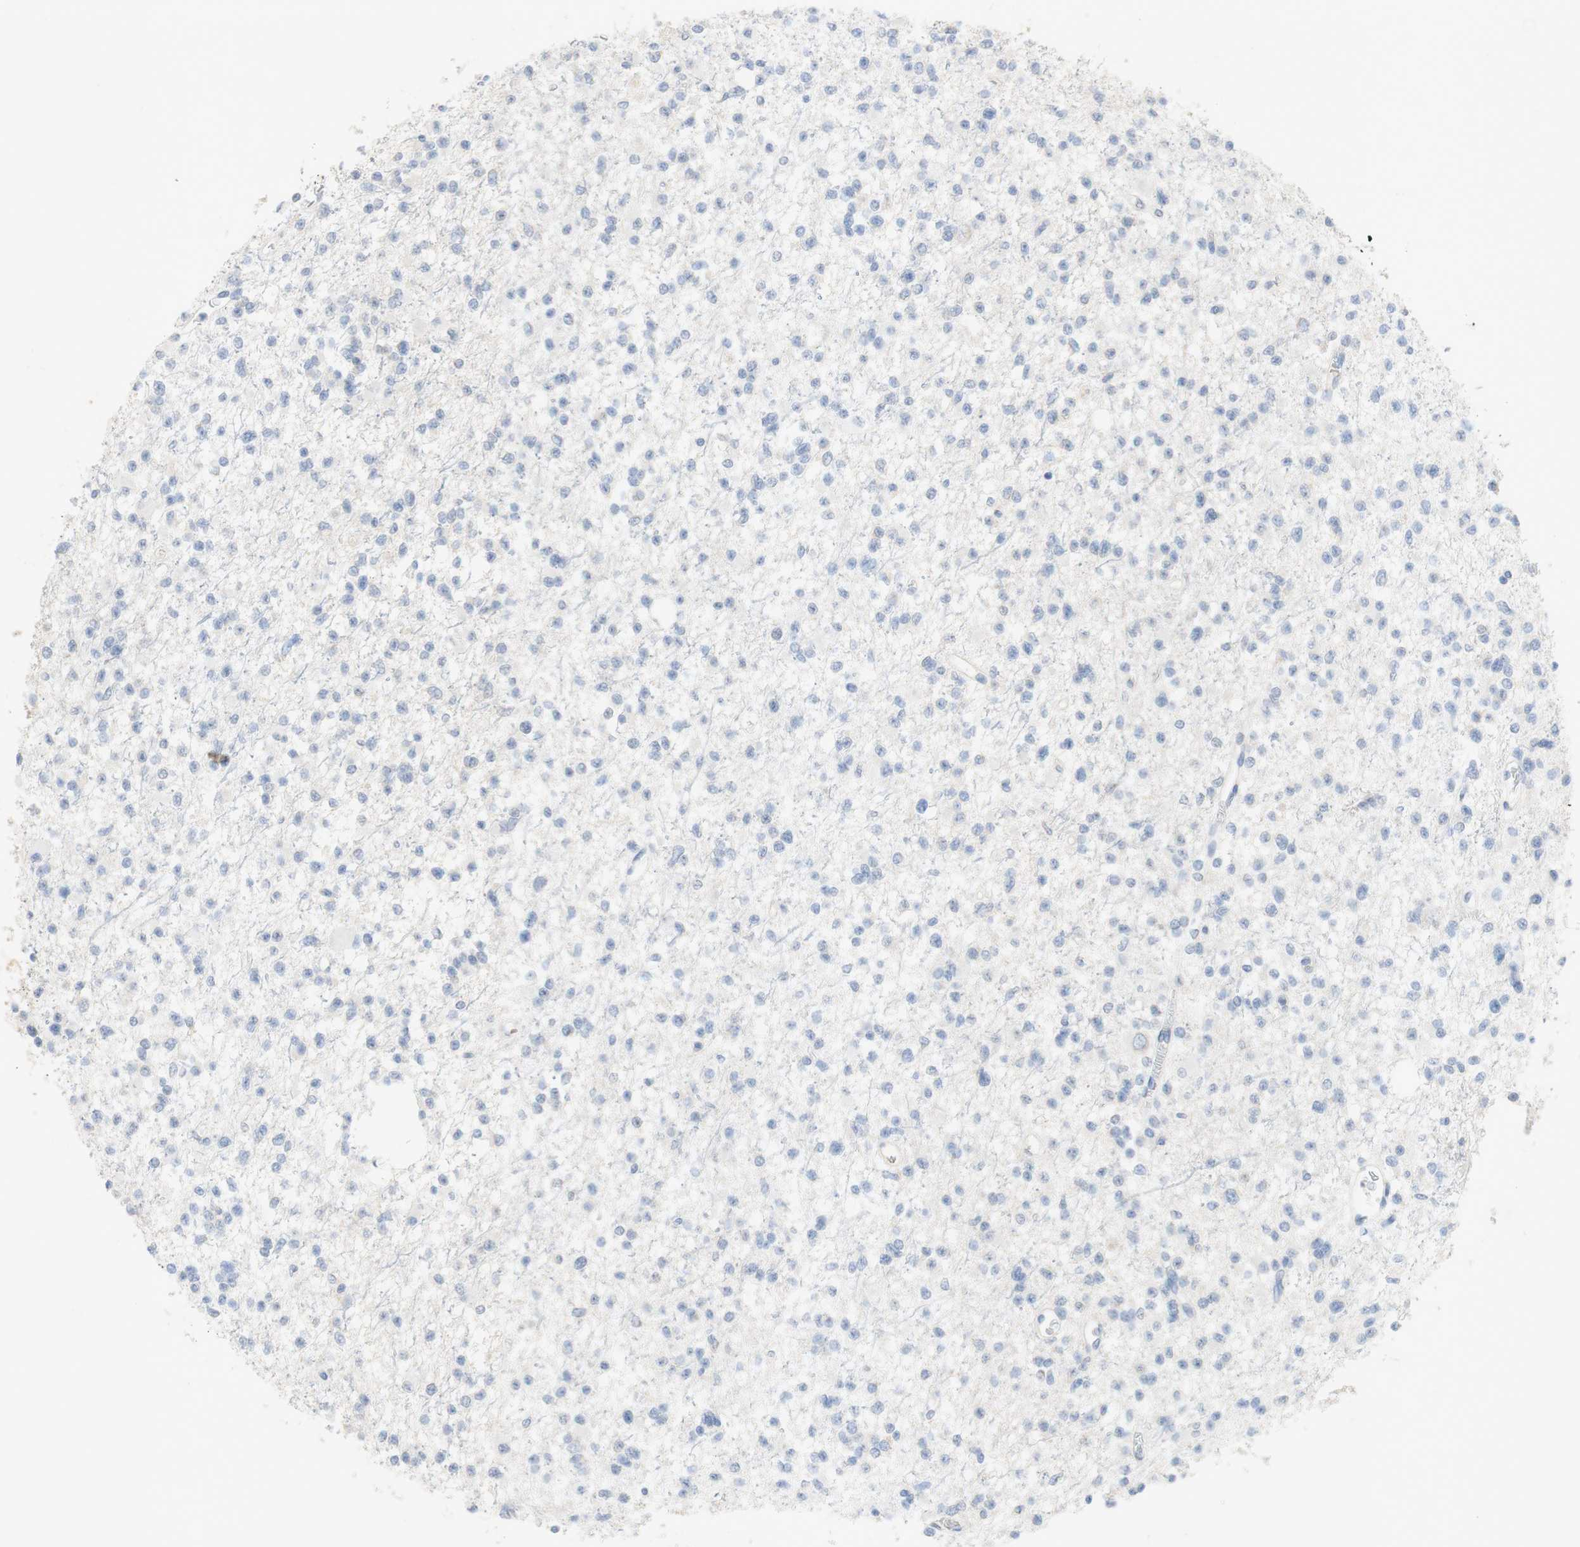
{"staining": {"intensity": "negative", "quantity": "none", "location": "none"}, "tissue": "glioma", "cell_type": "Tumor cells", "image_type": "cancer", "snomed": [{"axis": "morphology", "description": "Glioma, malignant, Low grade"}, {"axis": "topography", "description": "Brain"}], "caption": "Immunohistochemistry (IHC) of human malignant glioma (low-grade) reveals no expression in tumor cells.", "gene": "EPO", "patient": {"sex": "female", "age": 22}}